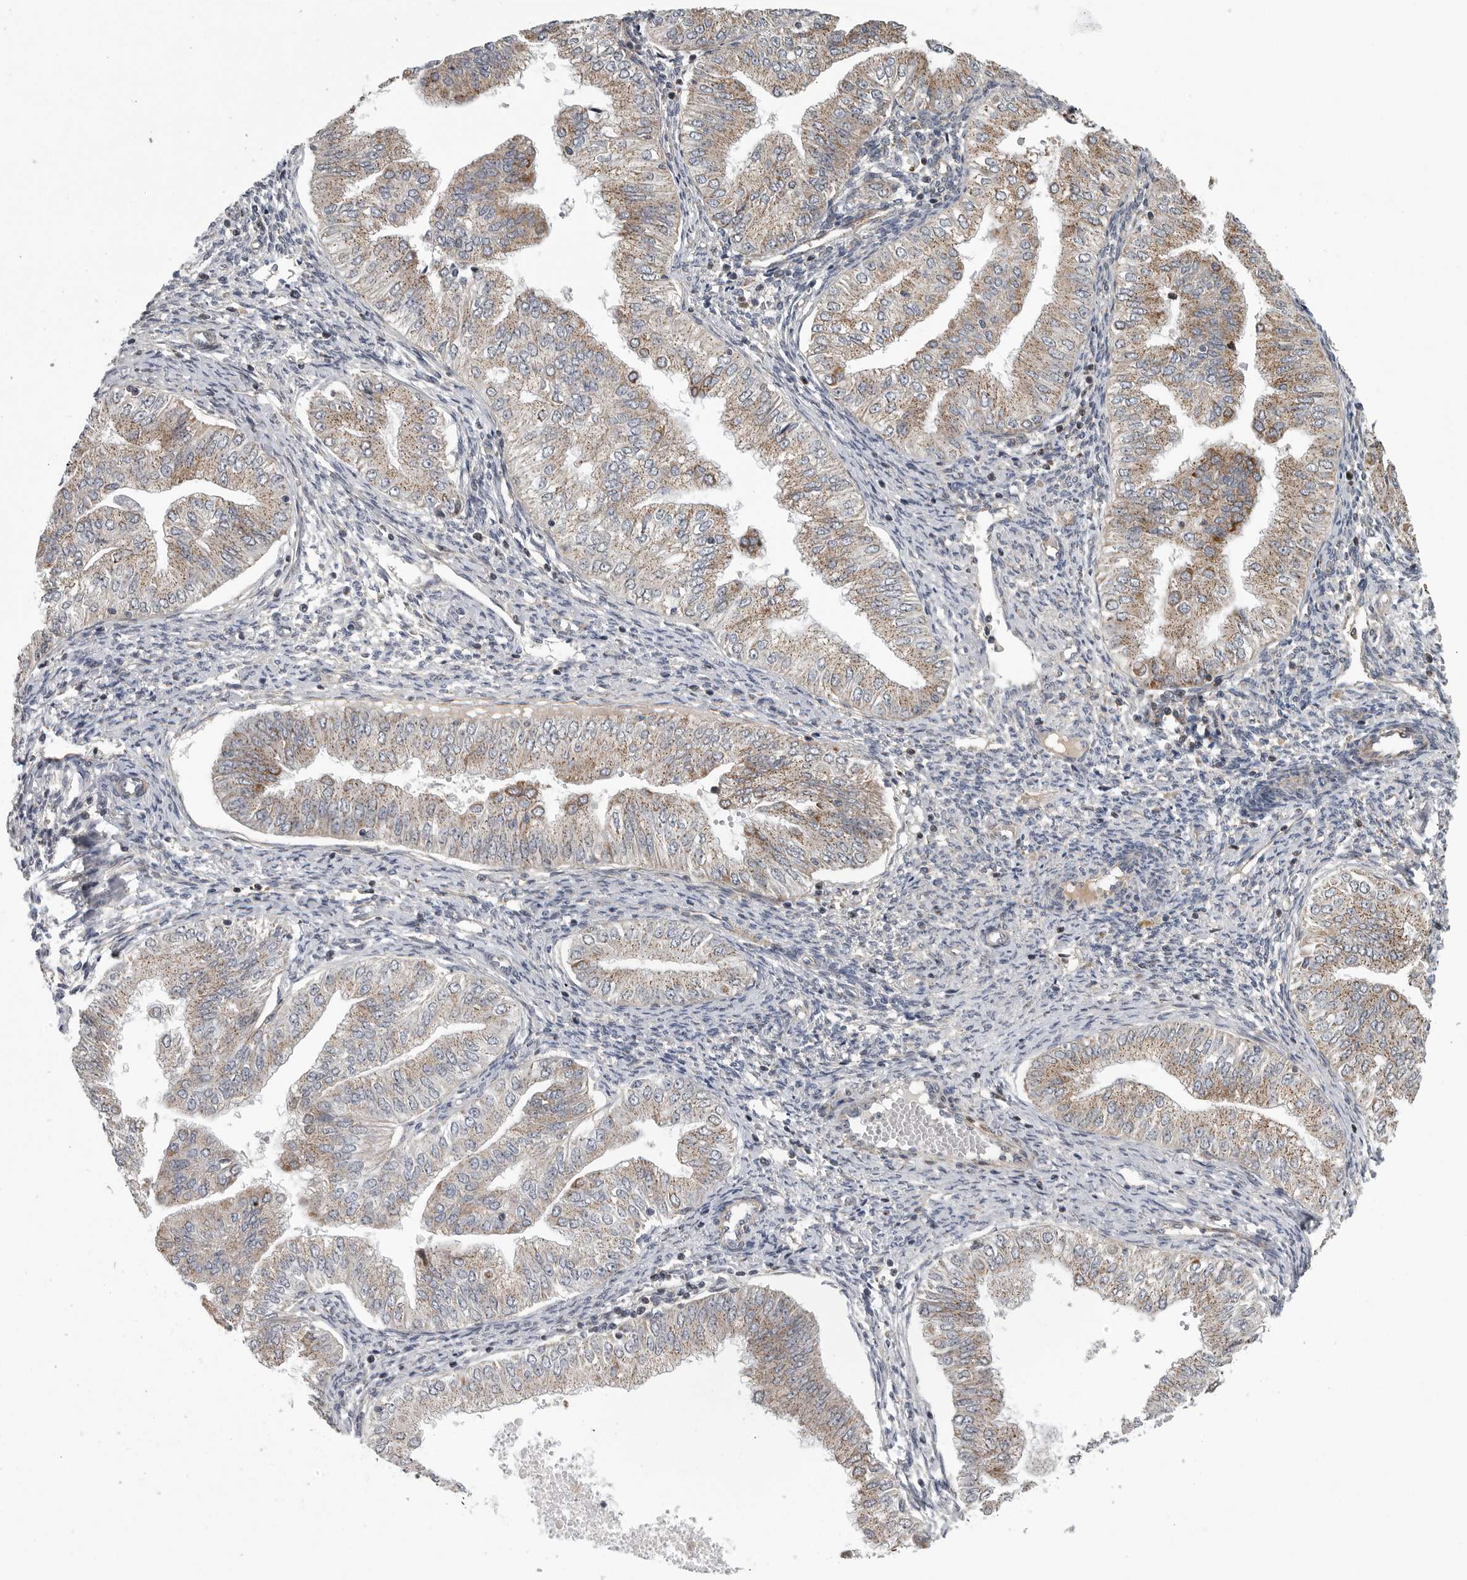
{"staining": {"intensity": "weak", "quantity": "25%-75%", "location": "cytoplasmic/membranous"}, "tissue": "endometrial cancer", "cell_type": "Tumor cells", "image_type": "cancer", "snomed": [{"axis": "morphology", "description": "Normal tissue, NOS"}, {"axis": "morphology", "description": "Adenocarcinoma, NOS"}, {"axis": "topography", "description": "Endometrium"}], "caption": "The image demonstrates immunohistochemical staining of endometrial cancer (adenocarcinoma). There is weak cytoplasmic/membranous expression is seen in about 25%-75% of tumor cells. (IHC, brightfield microscopy, high magnification).", "gene": "TMPRSS11F", "patient": {"sex": "female", "age": 53}}